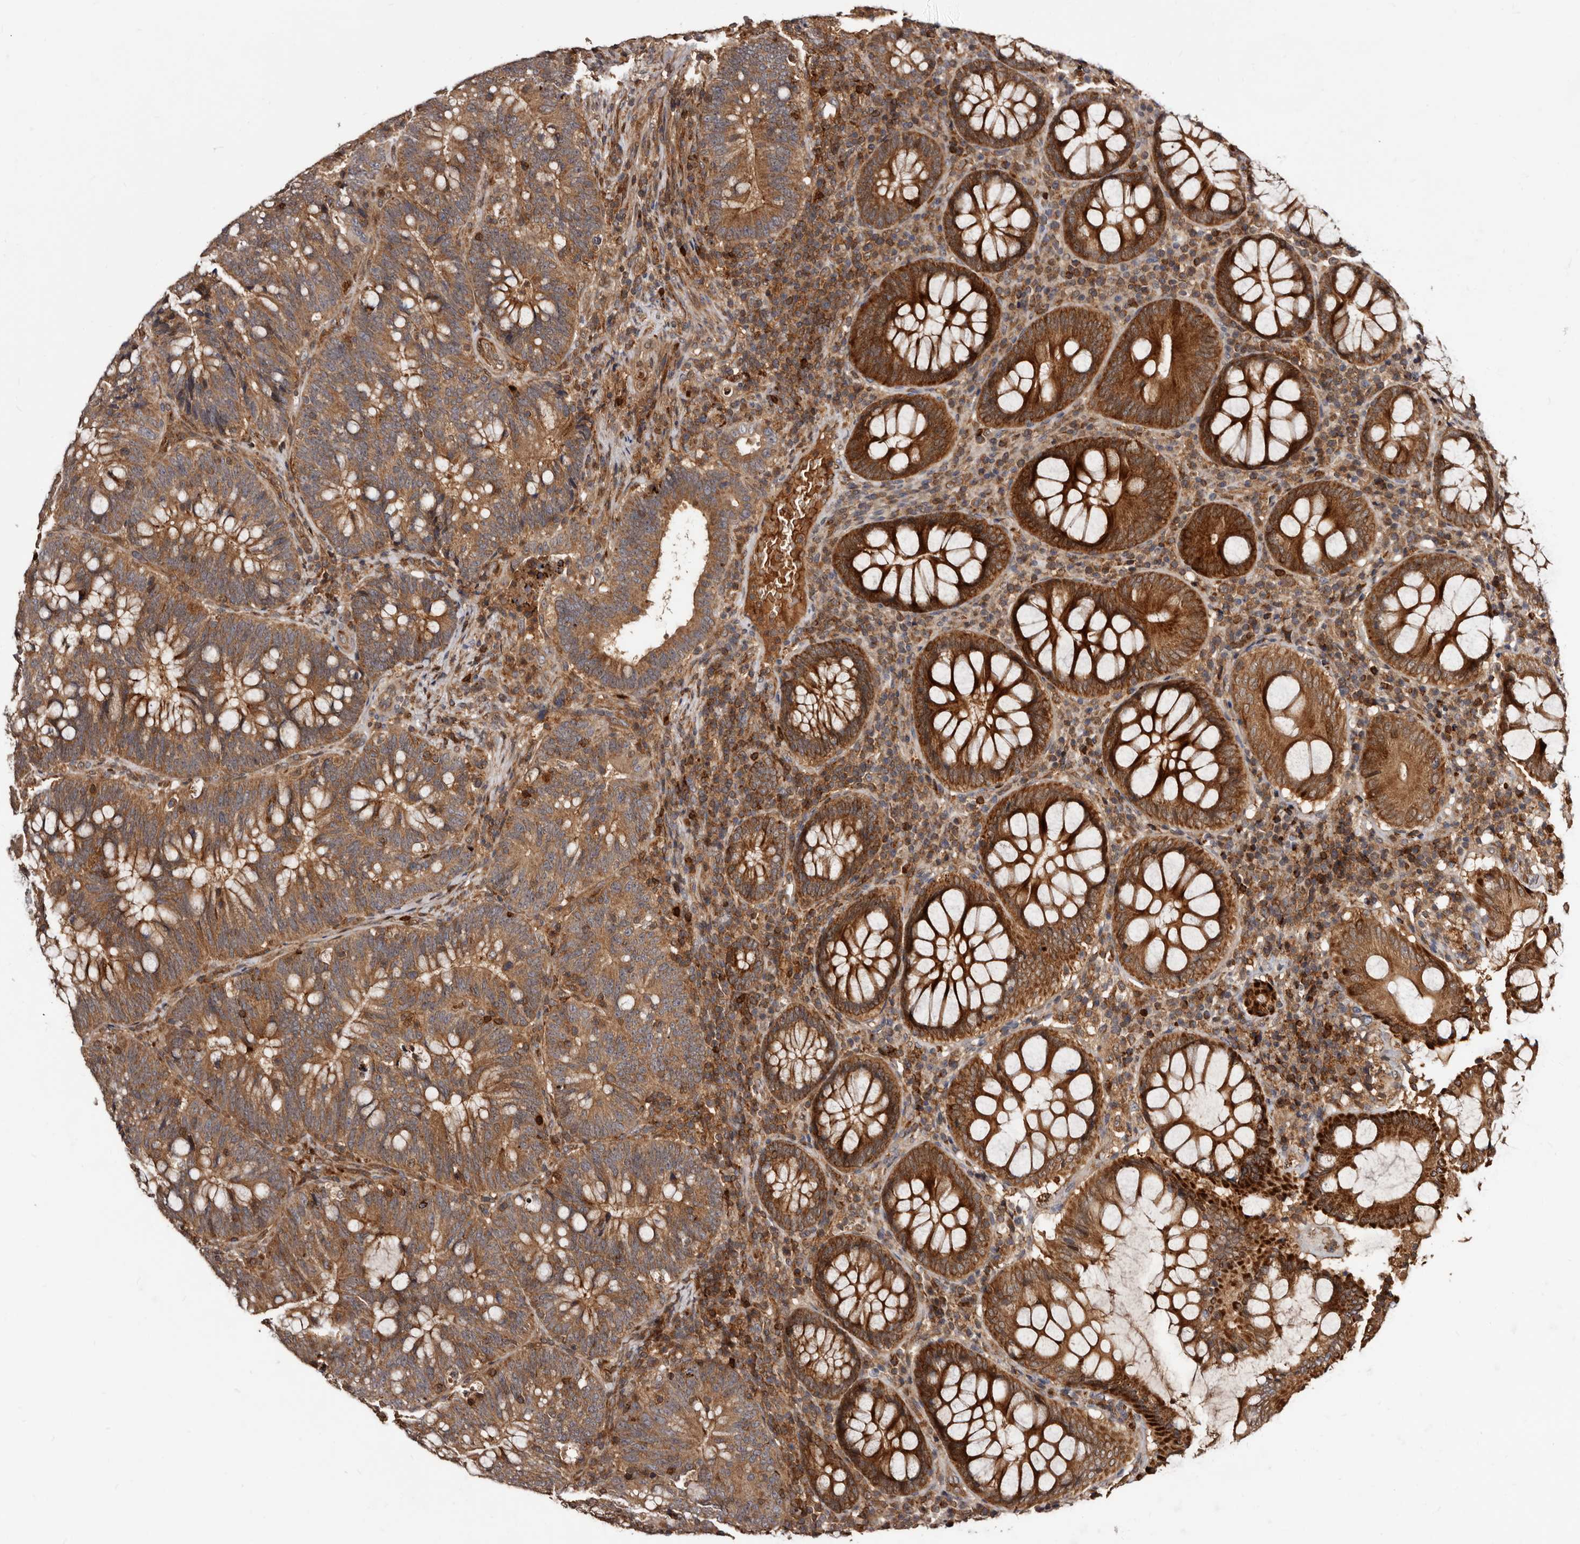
{"staining": {"intensity": "moderate", "quantity": ">75%", "location": "cytoplasmic/membranous"}, "tissue": "colorectal cancer", "cell_type": "Tumor cells", "image_type": "cancer", "snomed": [{"axis": "morphology", "description": "Adenocarcinoma, NOS"}, {"axis": "topography", "description": "Colon"}], "caption": "Immunohistochemical staining of human colorectal adenocarcinoma displays medium levels of moderate cytoplasmic/membranous protein positivity in about >75% of tumor cells.", "gene": "BAX", "patient": {"sex": "female", "age": 66}}